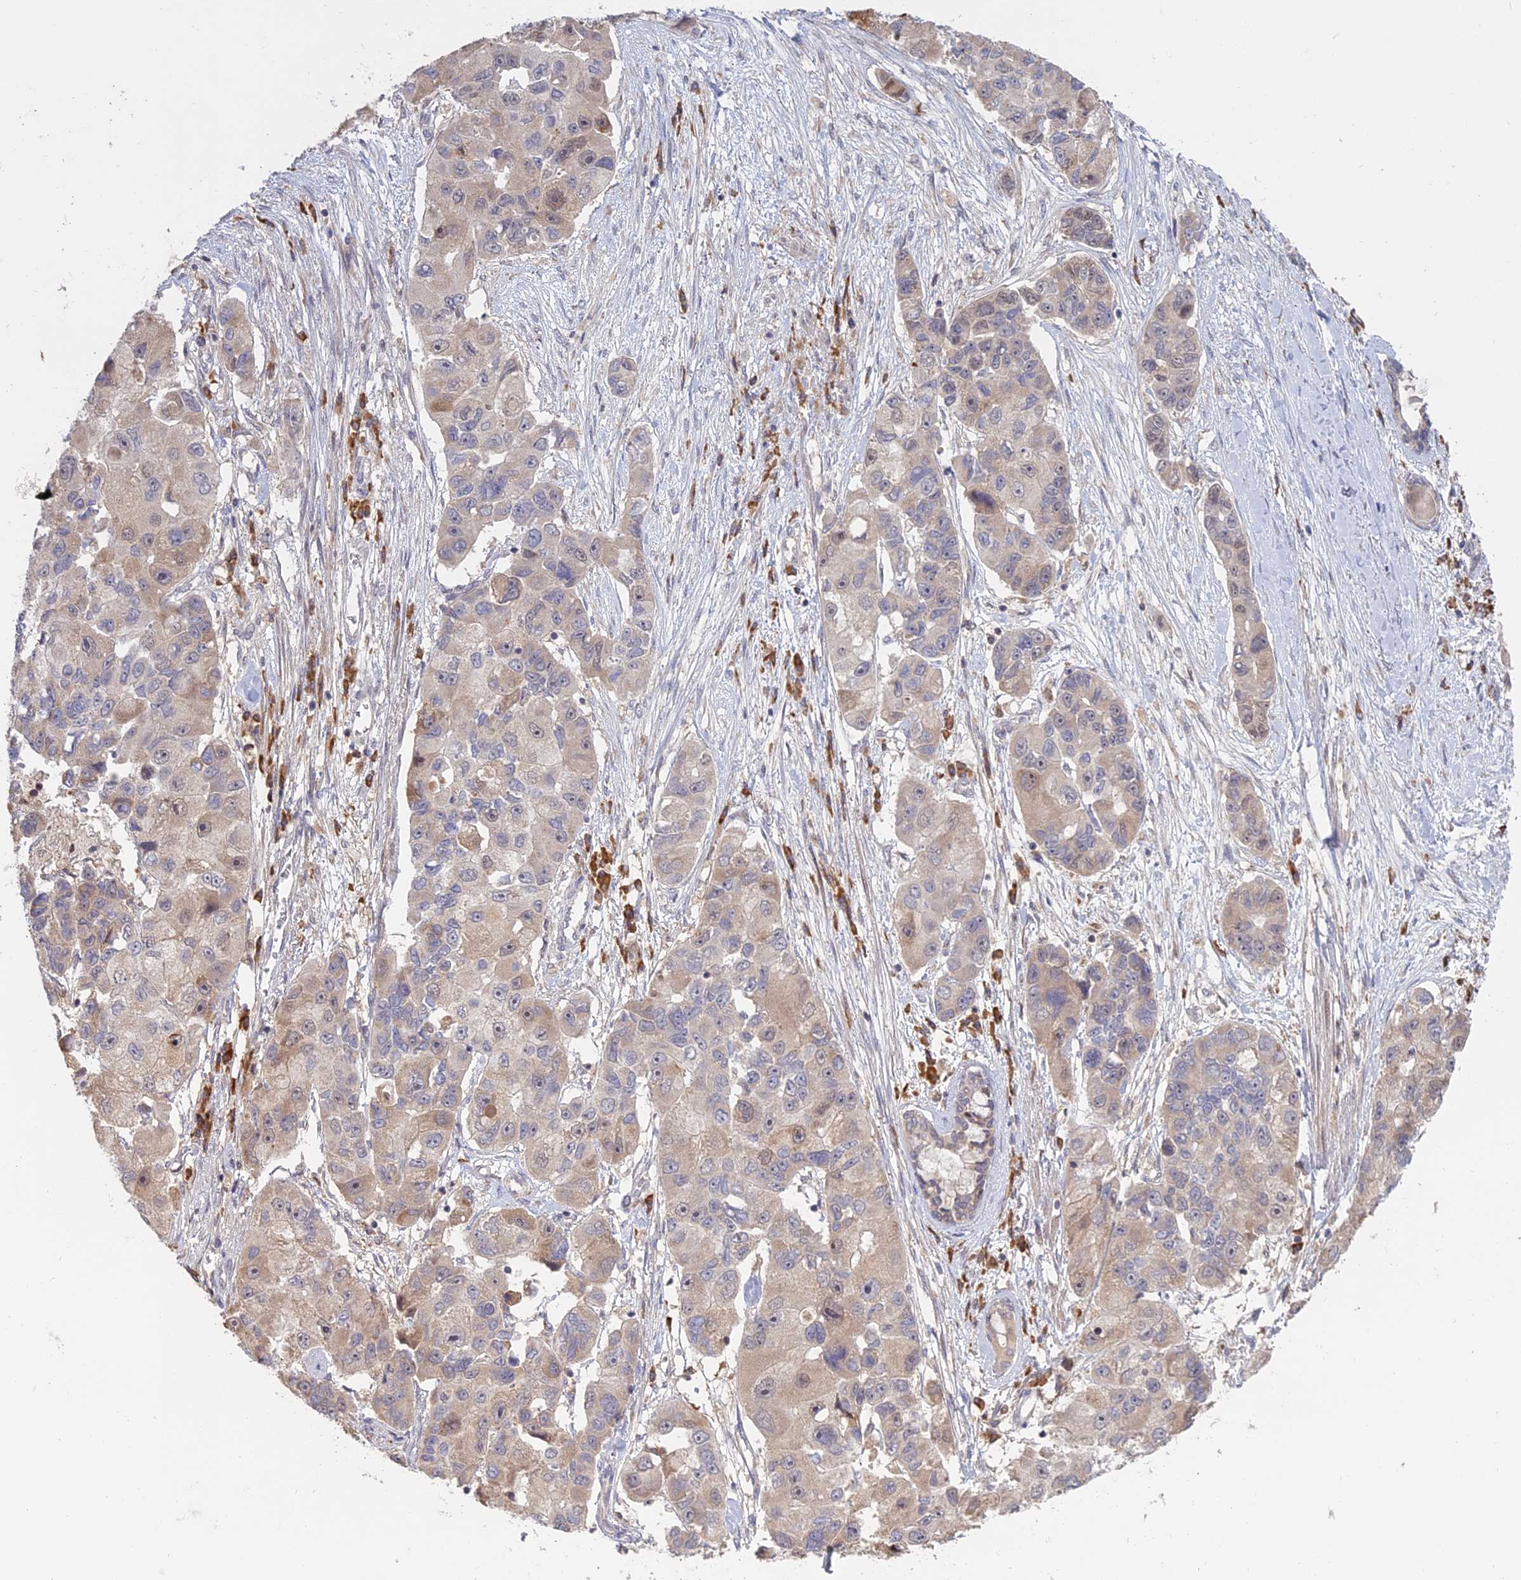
{"staining": {"intensity": "weak", "quantity": "<25%", "location": "cytoplasmic/membranous"}, "tissue": "lung cancer", "cell_type": "Tumor cells", "image_type": "cancer", "snomed": [{"axis": "morphology", "description": "Adenocarcinoma, NOS"}, {"axis": "topography", "description": "Lung"}], "caption": "This image is of lung cancer stained with immunohistochemistry to label a protein in brown with the nuclei are counter-stained blue. There is no expression in tumor cells. (DAB immunohistochemistry (IHC) with hematoxylin counter stain).", "gene": "TMEM208", "patient": {"sex": "female", "age": 54}}